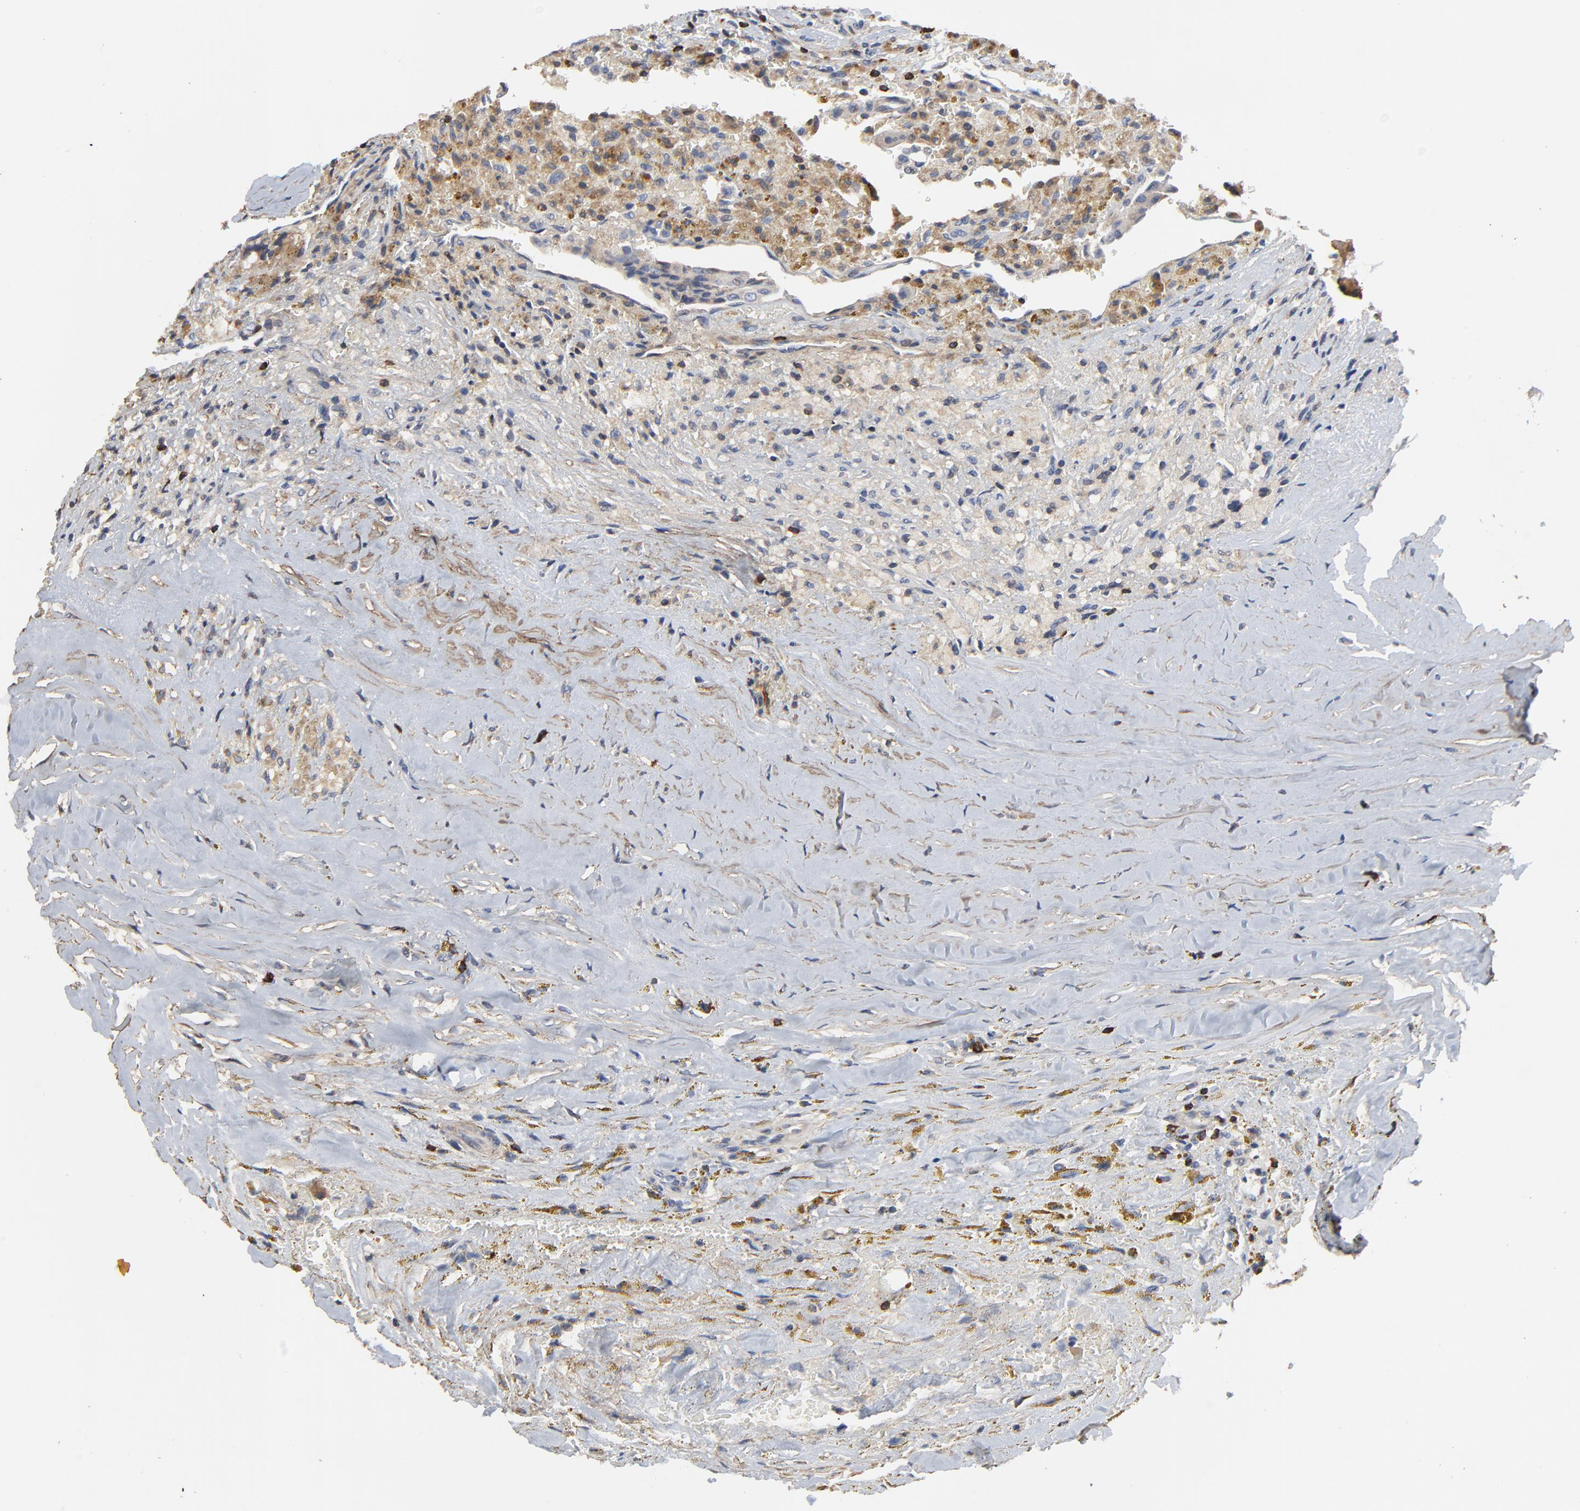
{"staining": {"intensity": "moderate", "quantity": "25%-75%", "location": "cytoplasmic/membranous"}, "tissue": "thyroid cancer", "cell_type": "Tumor cells", "image_type": "cancer", "snomed": [{"axis": "morphology", "description": "Papillary adenocarcinoma, NOS"}, {"axis": "topography", "description": "Thyroid gland"}], "caption": "Immunohistochemical staining of thyroid cancer (papillary adenocarcinoma) reveals moderate cytoplasmic/membranous protein positivity in approximately 25%-75% of tumor cells.", "gene": "SKAP1", "patient": {"sex": "male", "age": 87}}